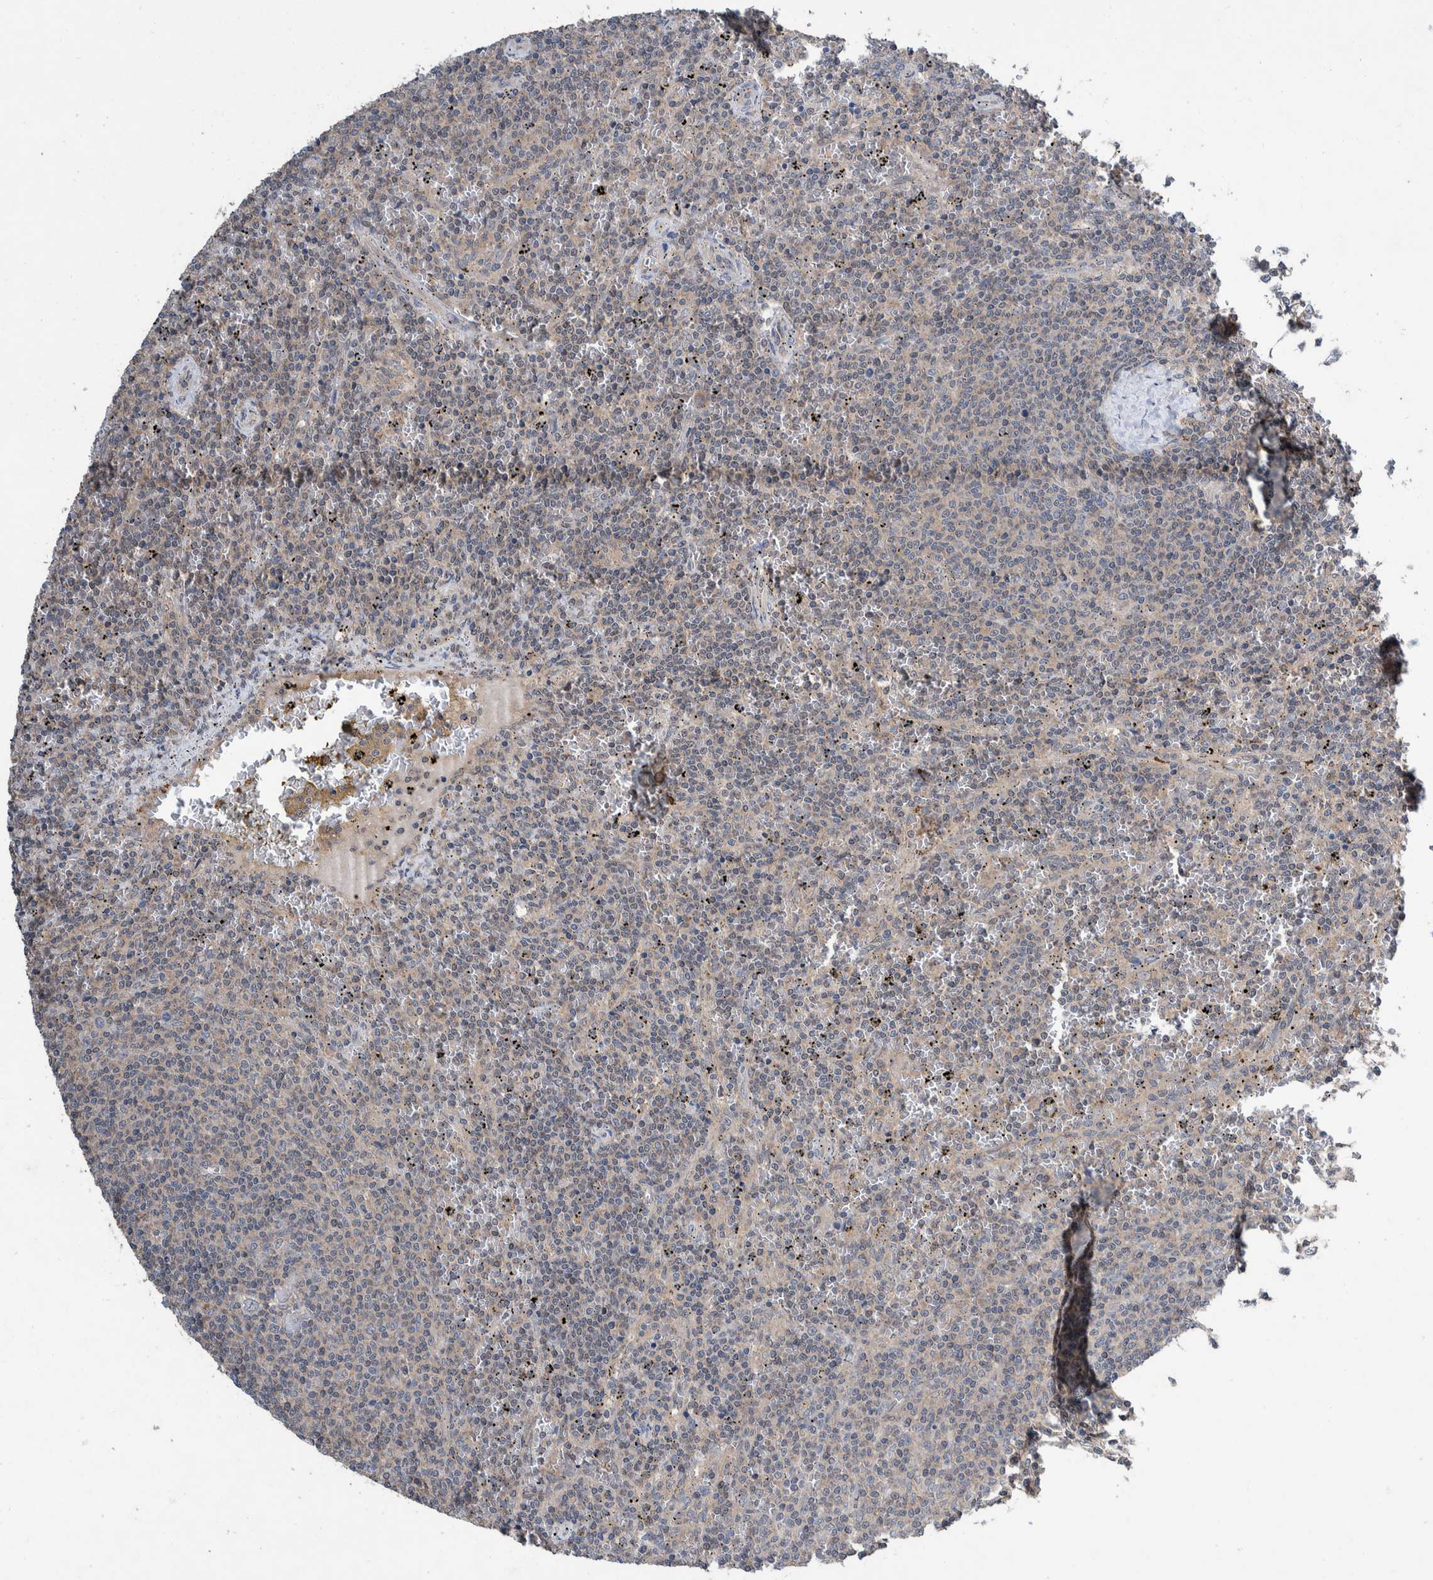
{"staining": {"intensity": "negative", "quantity": "none", "location": "none"}, "tissue": "lymphoma", "cell_type": "Tumor cells", "image_type": "cancer", "snomed": [{"axis": "morphology", "description": "Malignant lymphoma, non-Hodgkin's type, Low grade"}, {"axis": "topography", "description": "Spleen"}], "caption": "Tumor cells show no significant protein expression in malignant lymphoma, non-Hodgkin's type (low-grade).", "gene": "PLPBP", "patient": {"sex": "female", "age": 50}}